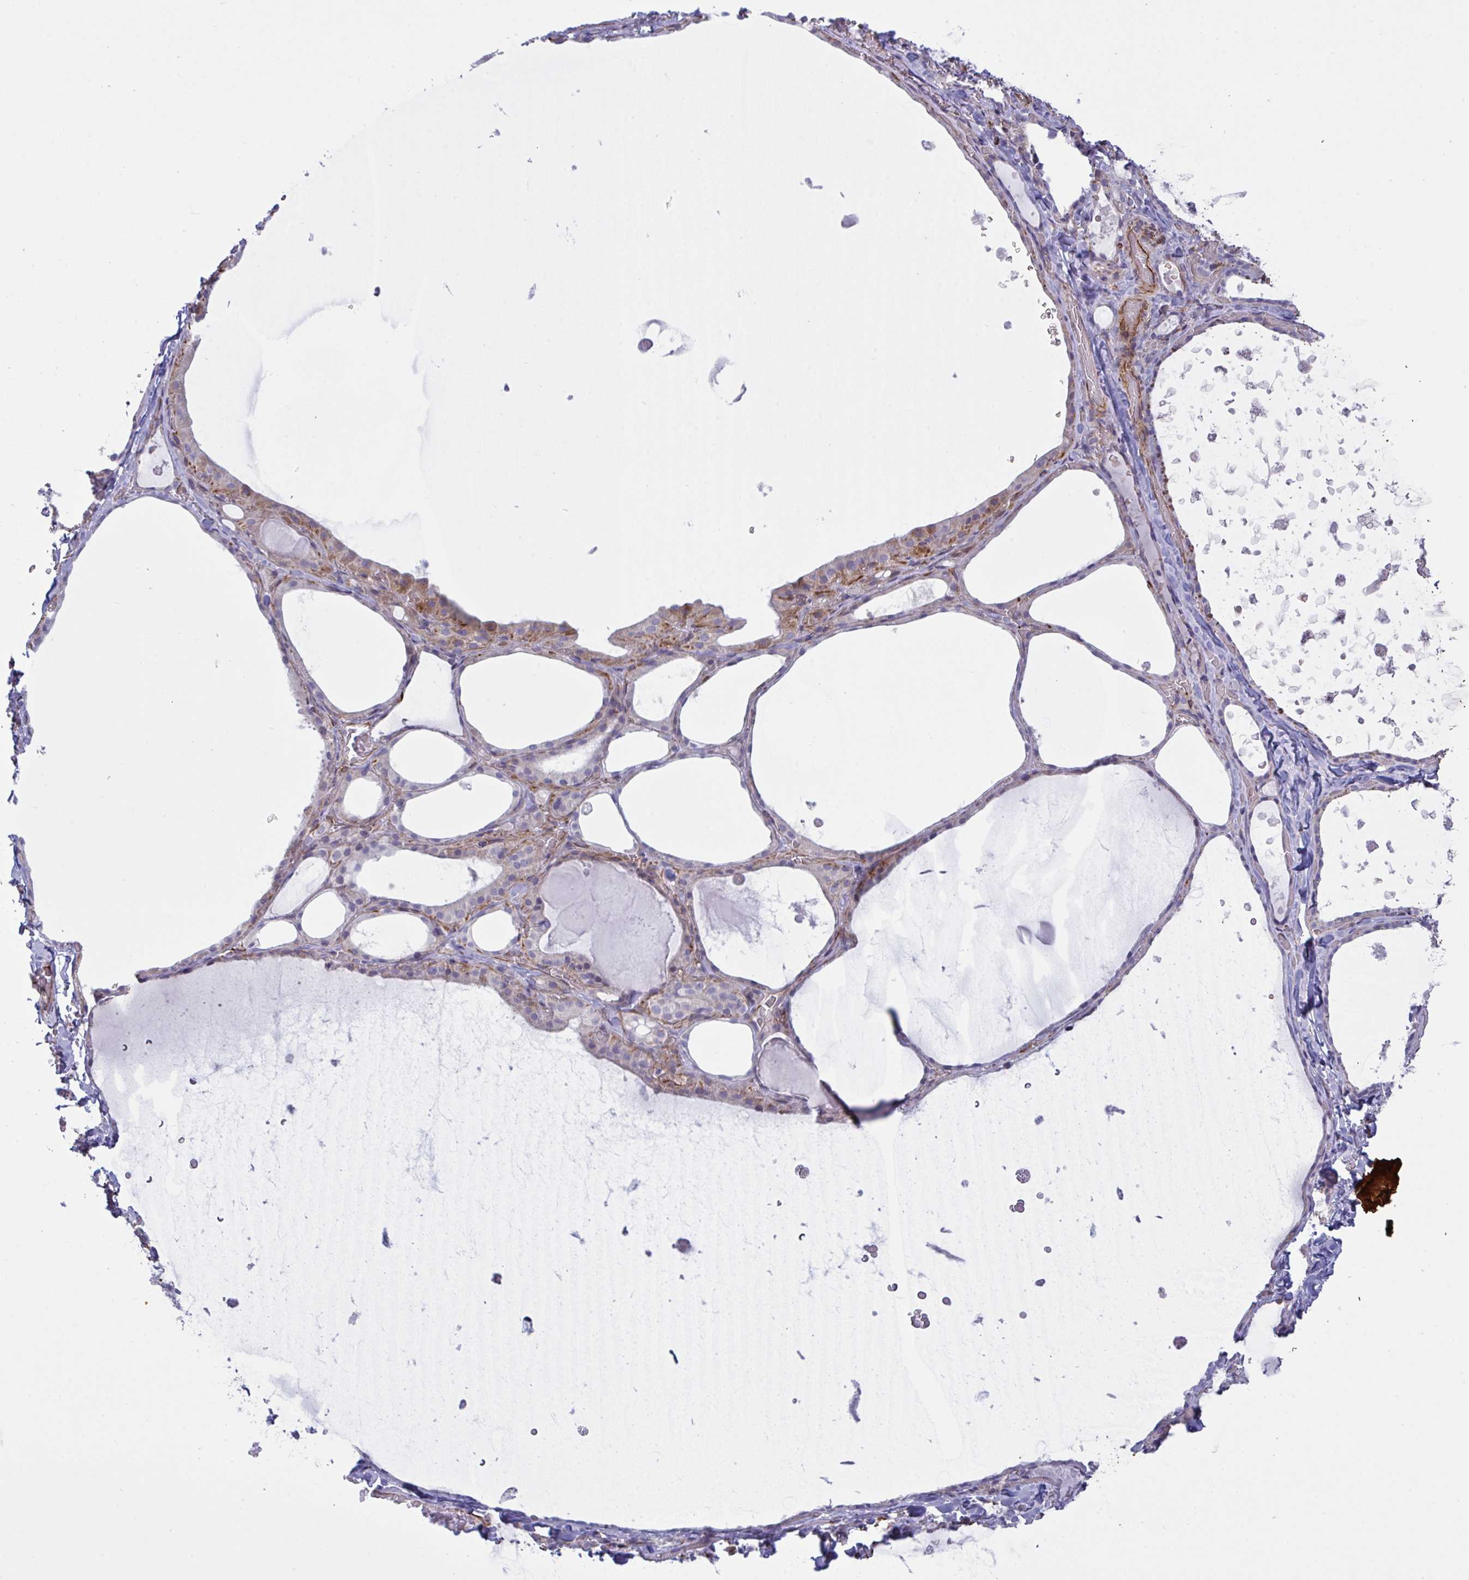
{"staining": {"intensity": "weak", "quantity": "25%-75%", "location": "cytoplasmic/membranous"}, "tissue": "thyroid gland", "cell_type": "Glandular cells", "image_type": "normal", "snomed": [{"axis": "morphology", "description": "Normal tissue, NOS"}, {"axis": "topography", "description": "Thyroid gland"}], "caption": "Thyroid gland stained with DAB (3,3'-diaminobenzidine) immunohistochemistry (IHC) shows low levels of weak cytoplasmic/membranous staining in about 25%-75% of glandular cells. Using DAB (3,3'-diaminobenzidine) (brown) and hematoxylin (blue) stains, captured at high magnification using brightfield microscopy.", "gene": "DCBLD1", "patient": {"sex": "female", "age": 56}}